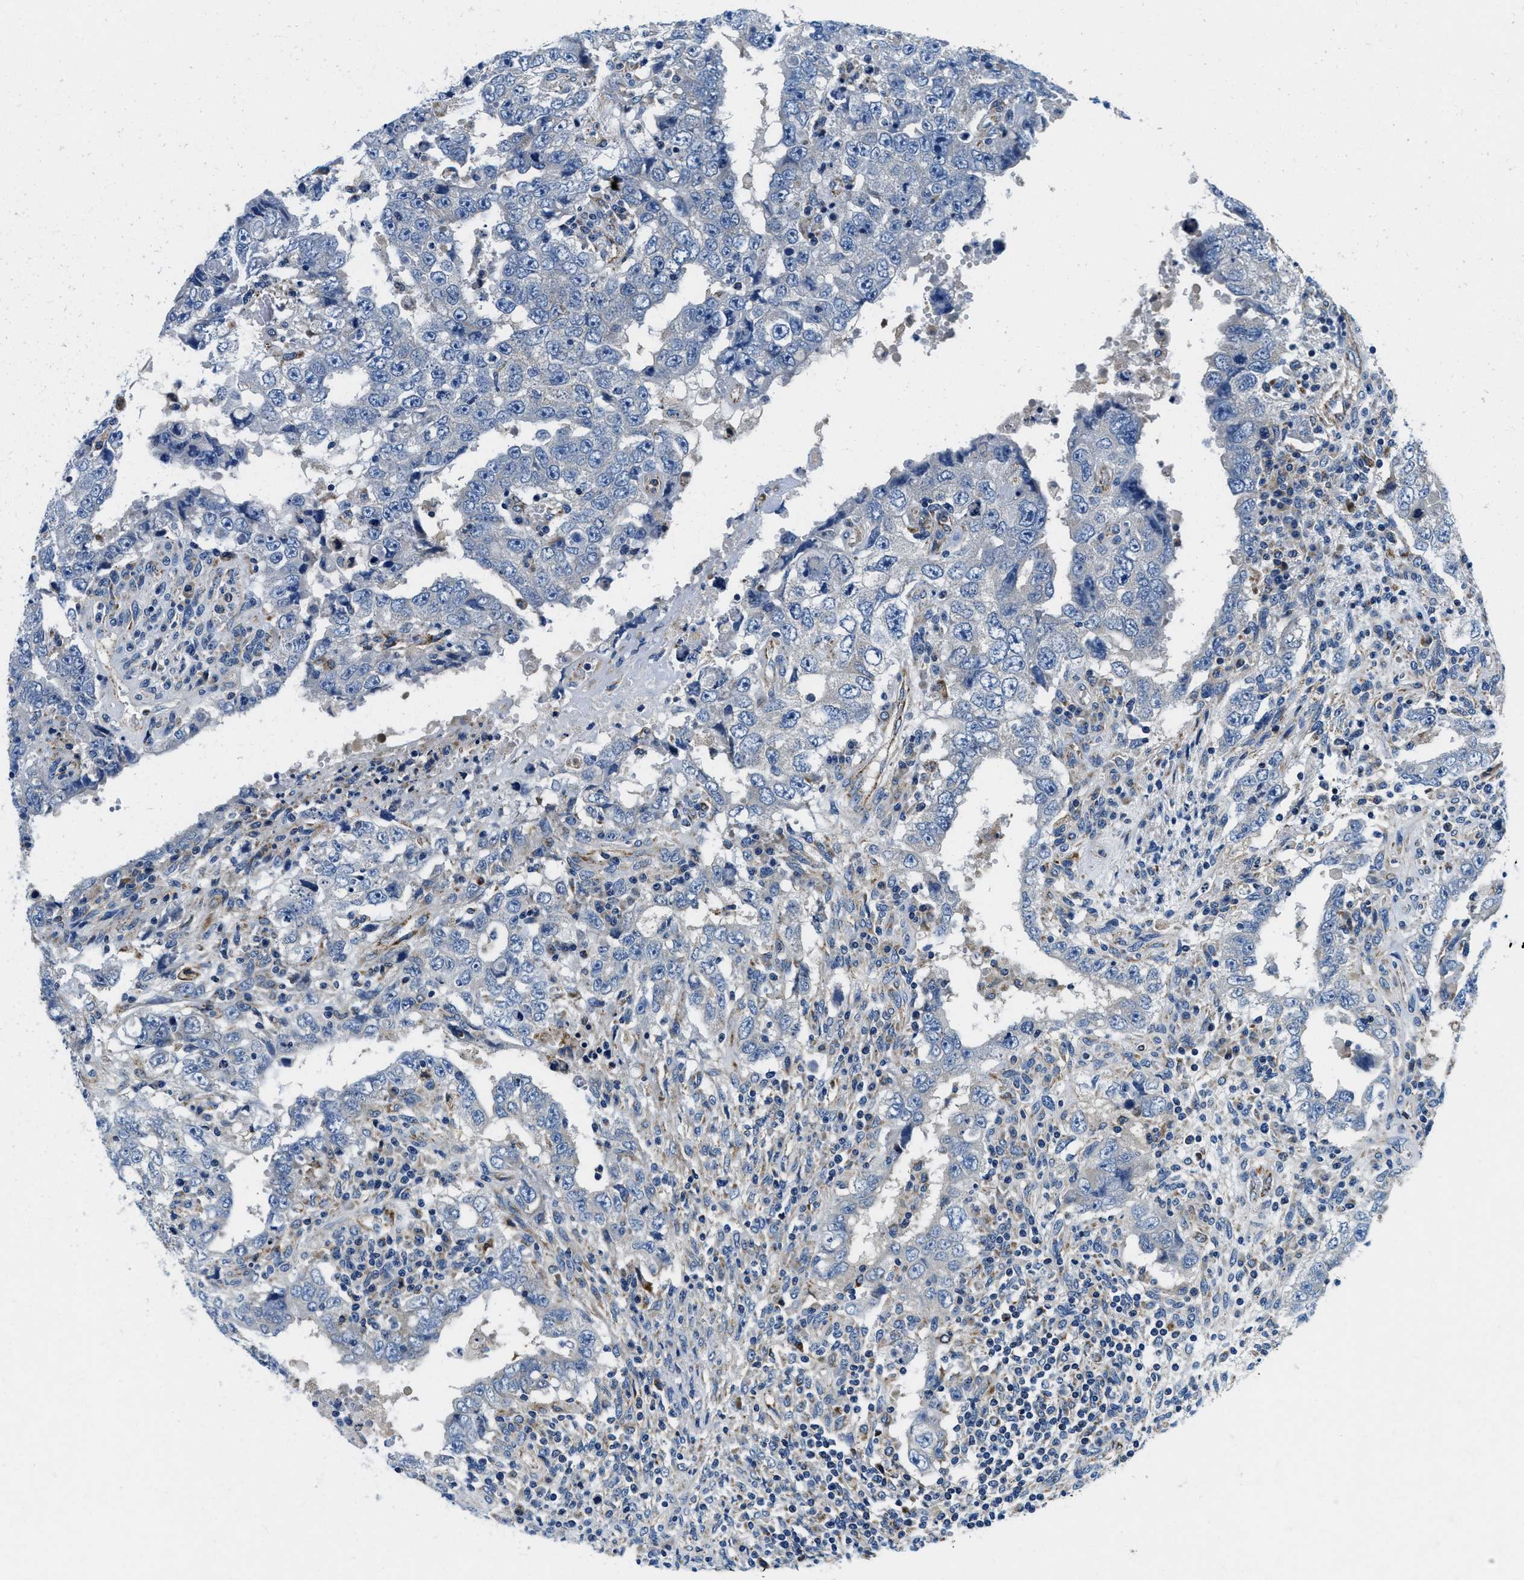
{"staining": {"intensity": "negative", "quantity": "none", "location": "none"}, "tissue": "testis cancer", "cell_type": "Tumor cells", "image_type": "cancer", "snomed": [{"axis": "morphology", "description": "Carcinoma, Embryonal, NOS"}, {"axis": "topography", "description": "Testis"}], "caption": "IHC micrograph of embryonal carcinoma (testis) stained for a protein (brown), which demonstrates no staining in tumor cells.", "gene": "SAMD4B", "patient": {"sex": "male", "age": 26}}